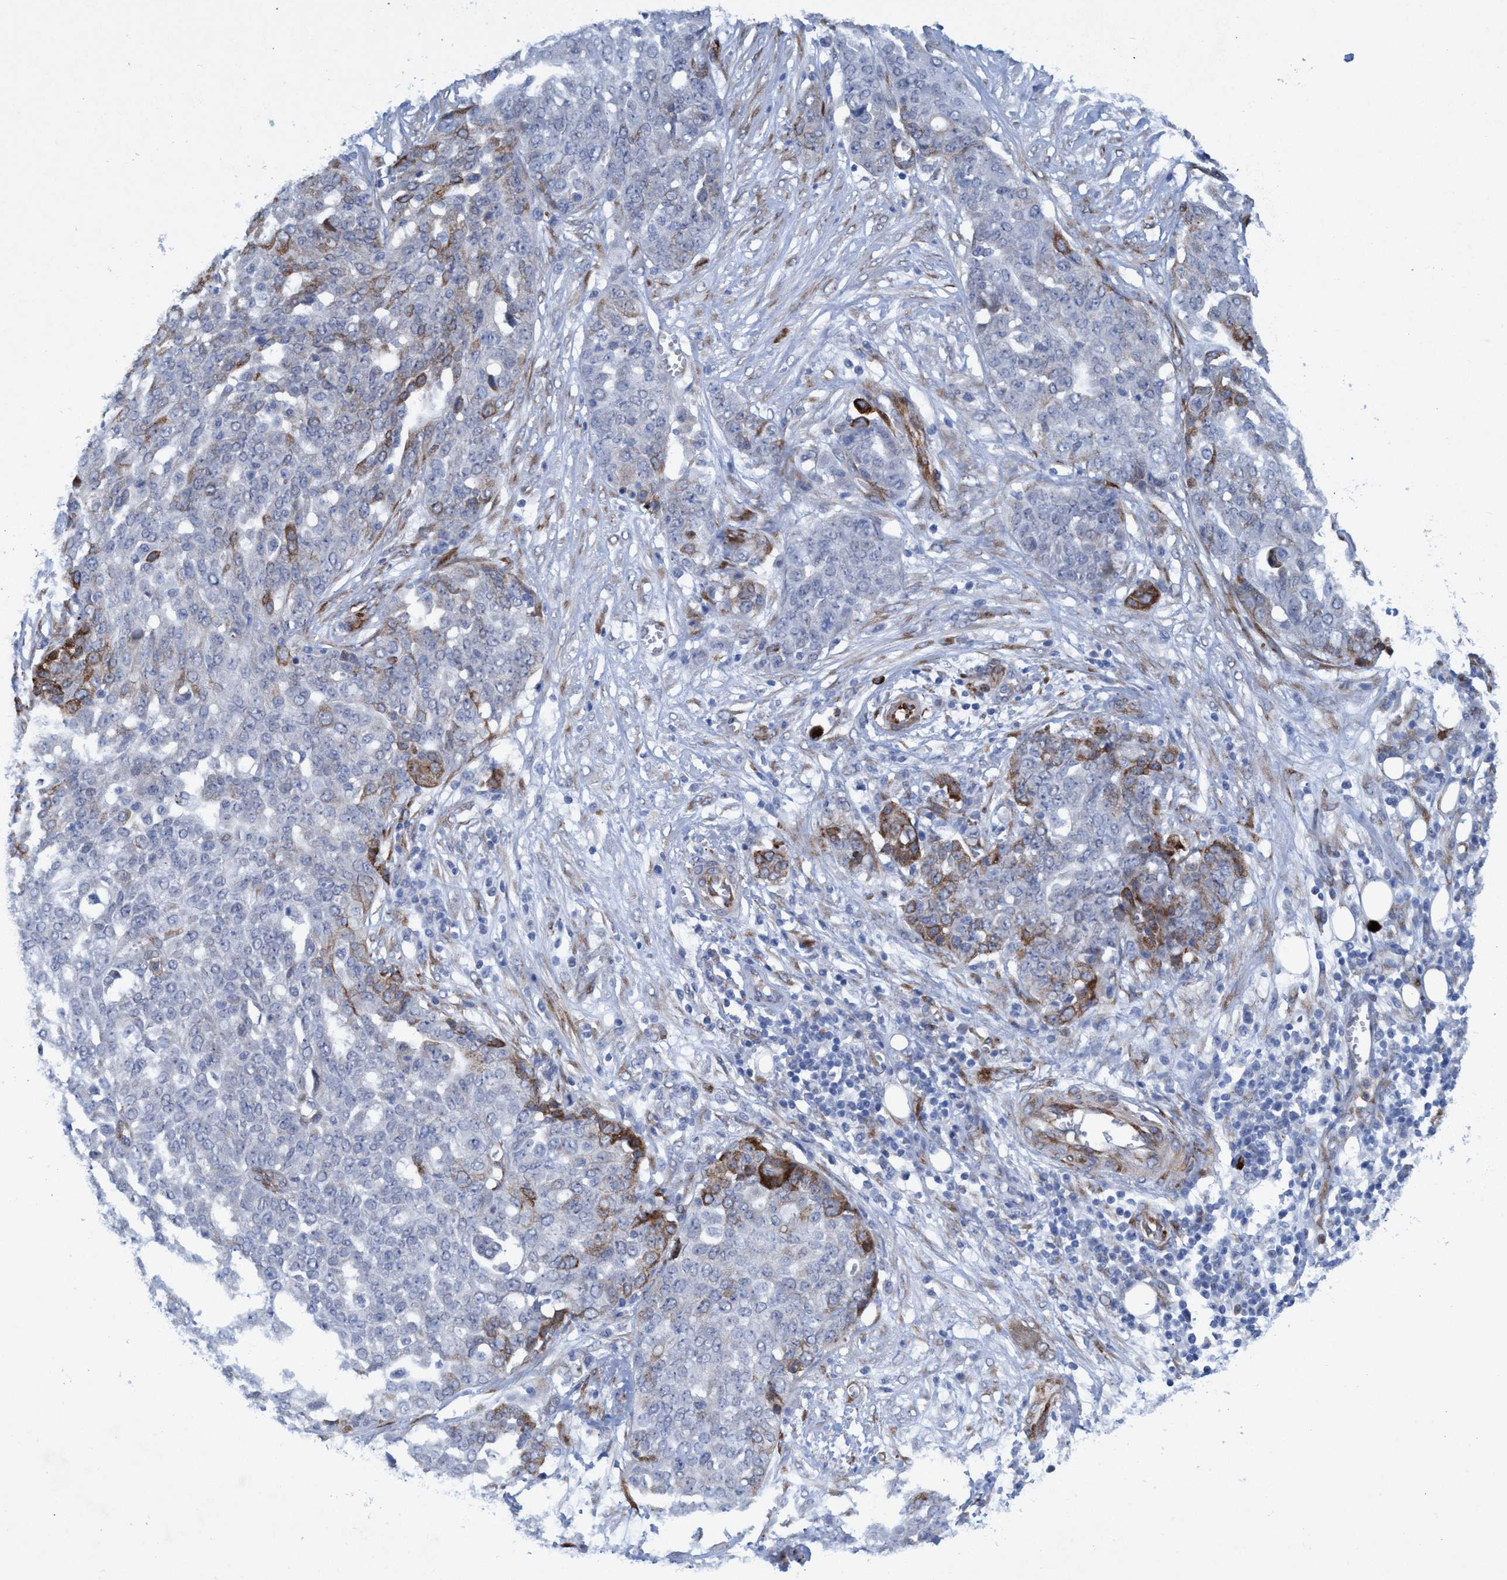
{"staining": {"intensity": "strong", "quantity": "<25%", "location": "cytoplasmic/membranous"}, "tissue": "ovarian cancer", "cell_type": "Tumor cells", "image_type": "cancer", "snomed": [{"axis": "morphology", "description": "Cystadenocarcinoma, serous, NOS"}, {"axis": "topography", "description": "Soft tissue"}, {"axis": "topography", "description": "Ovary"}], "caption": "Ovarian cancer (serous cystadenocarcinoma) was stained to show a protein in brown. There is medium levels of strong cytoplasmic/membranous positivity in about <25% of tumor cells. (IHC, brightfield microscopy, high magnification).", "gene": "SLC43A2", "patient": {"sex": "female", "age": 57}}